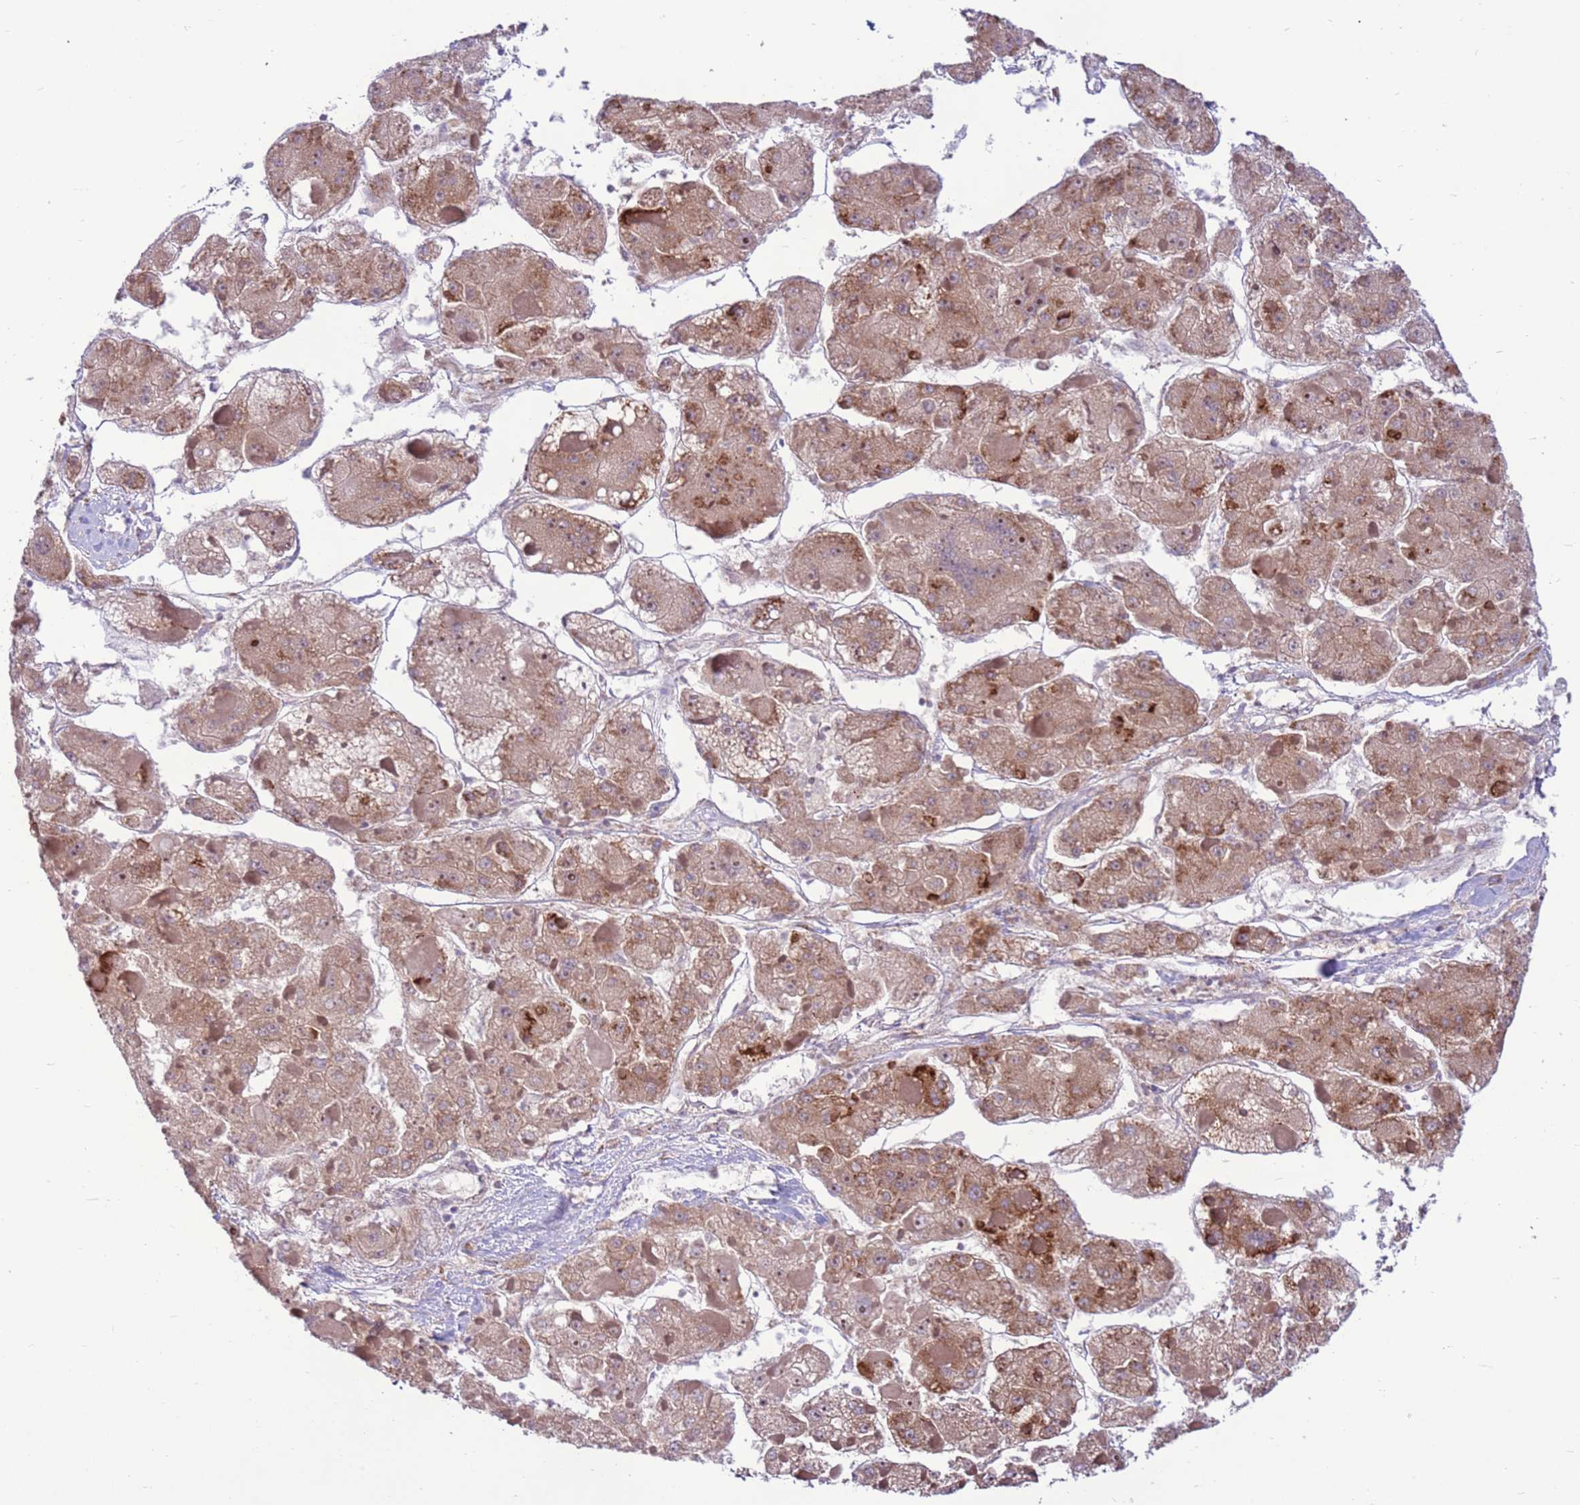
{"staining": {"intensity": "moderate", "quantity": ">75%", "location": "cytoplasmic/membranous"}, "tissue": "liver cancer", "cell_type": "Tumor cells", "image_type": "cancer", "snomed": [{"axis": "morphology", "description": "Carcinoma, Hepatocellular, NOS"}, {"axis": "topography", "description": "Liver"}], "caption": "Immunohistochemistry (IHC) (DAB) staining of liver cancer reveals moderate cytoplasmic/membranous protein positivity in approximately >75% of tumor cells.", "gene": "DDX19B", "patient": {"sex": "female", "age": 73}}